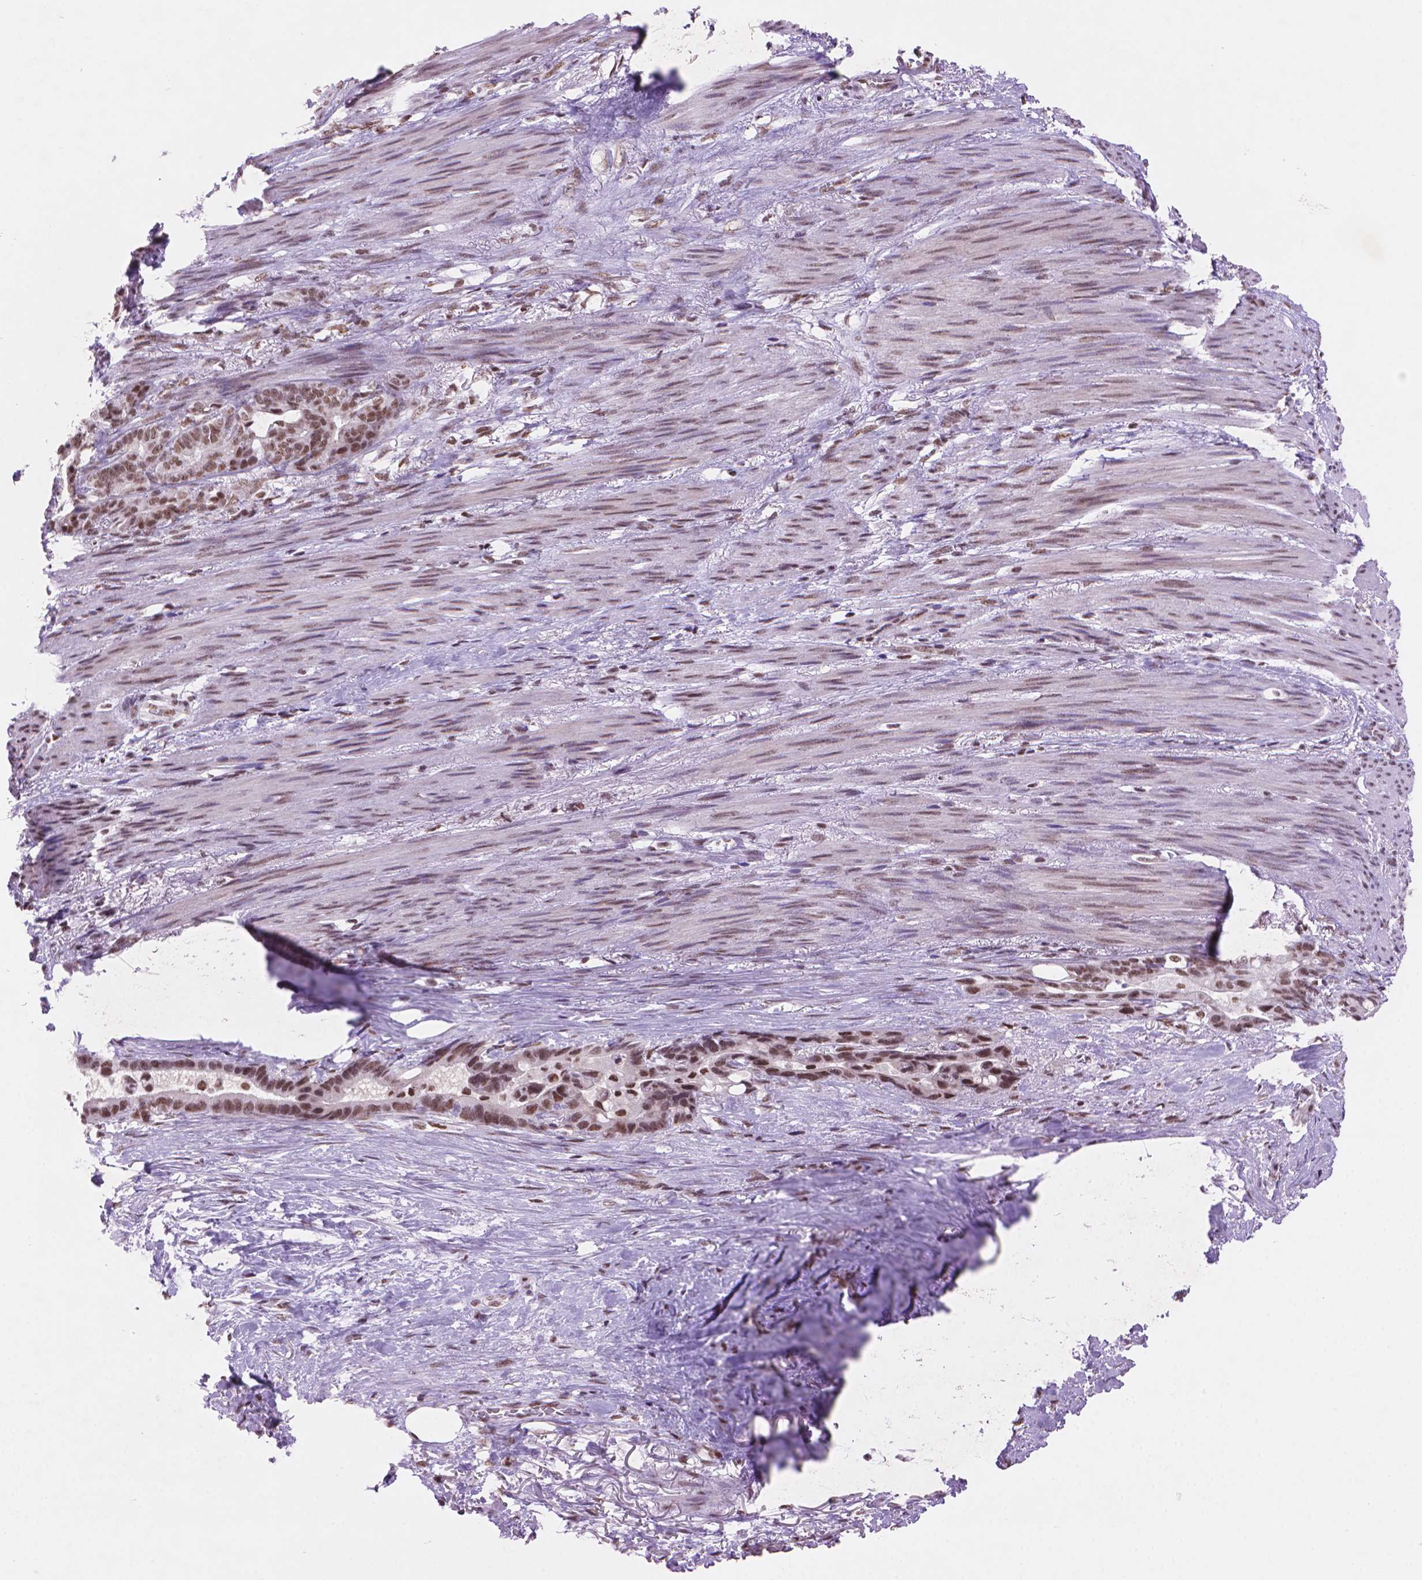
{"staining": {"intensity": "moderate", "quantity": ">75%", "location": "nuclear"}, "tissue": "stomach cancer", "cell_type": "Tumor cells", "image_type": "cancer", "snomed": [{"axis": "morphology", "description": "Normal tissue, NOS"}, {"axis": "morphology", "description": "Adenocarcinoma, NOS"}, {"axis": "topography", "description": "Esophagus"}, {"axis": "topography", "description": "Stomach, upper"}], "caption": "Tumor cells show moderate nuclear expression in about >75% of cells in stomach cancer (adenocarcinoma).", "gene": "RPA4", "patient": {"sex": "male", "age": 62}}